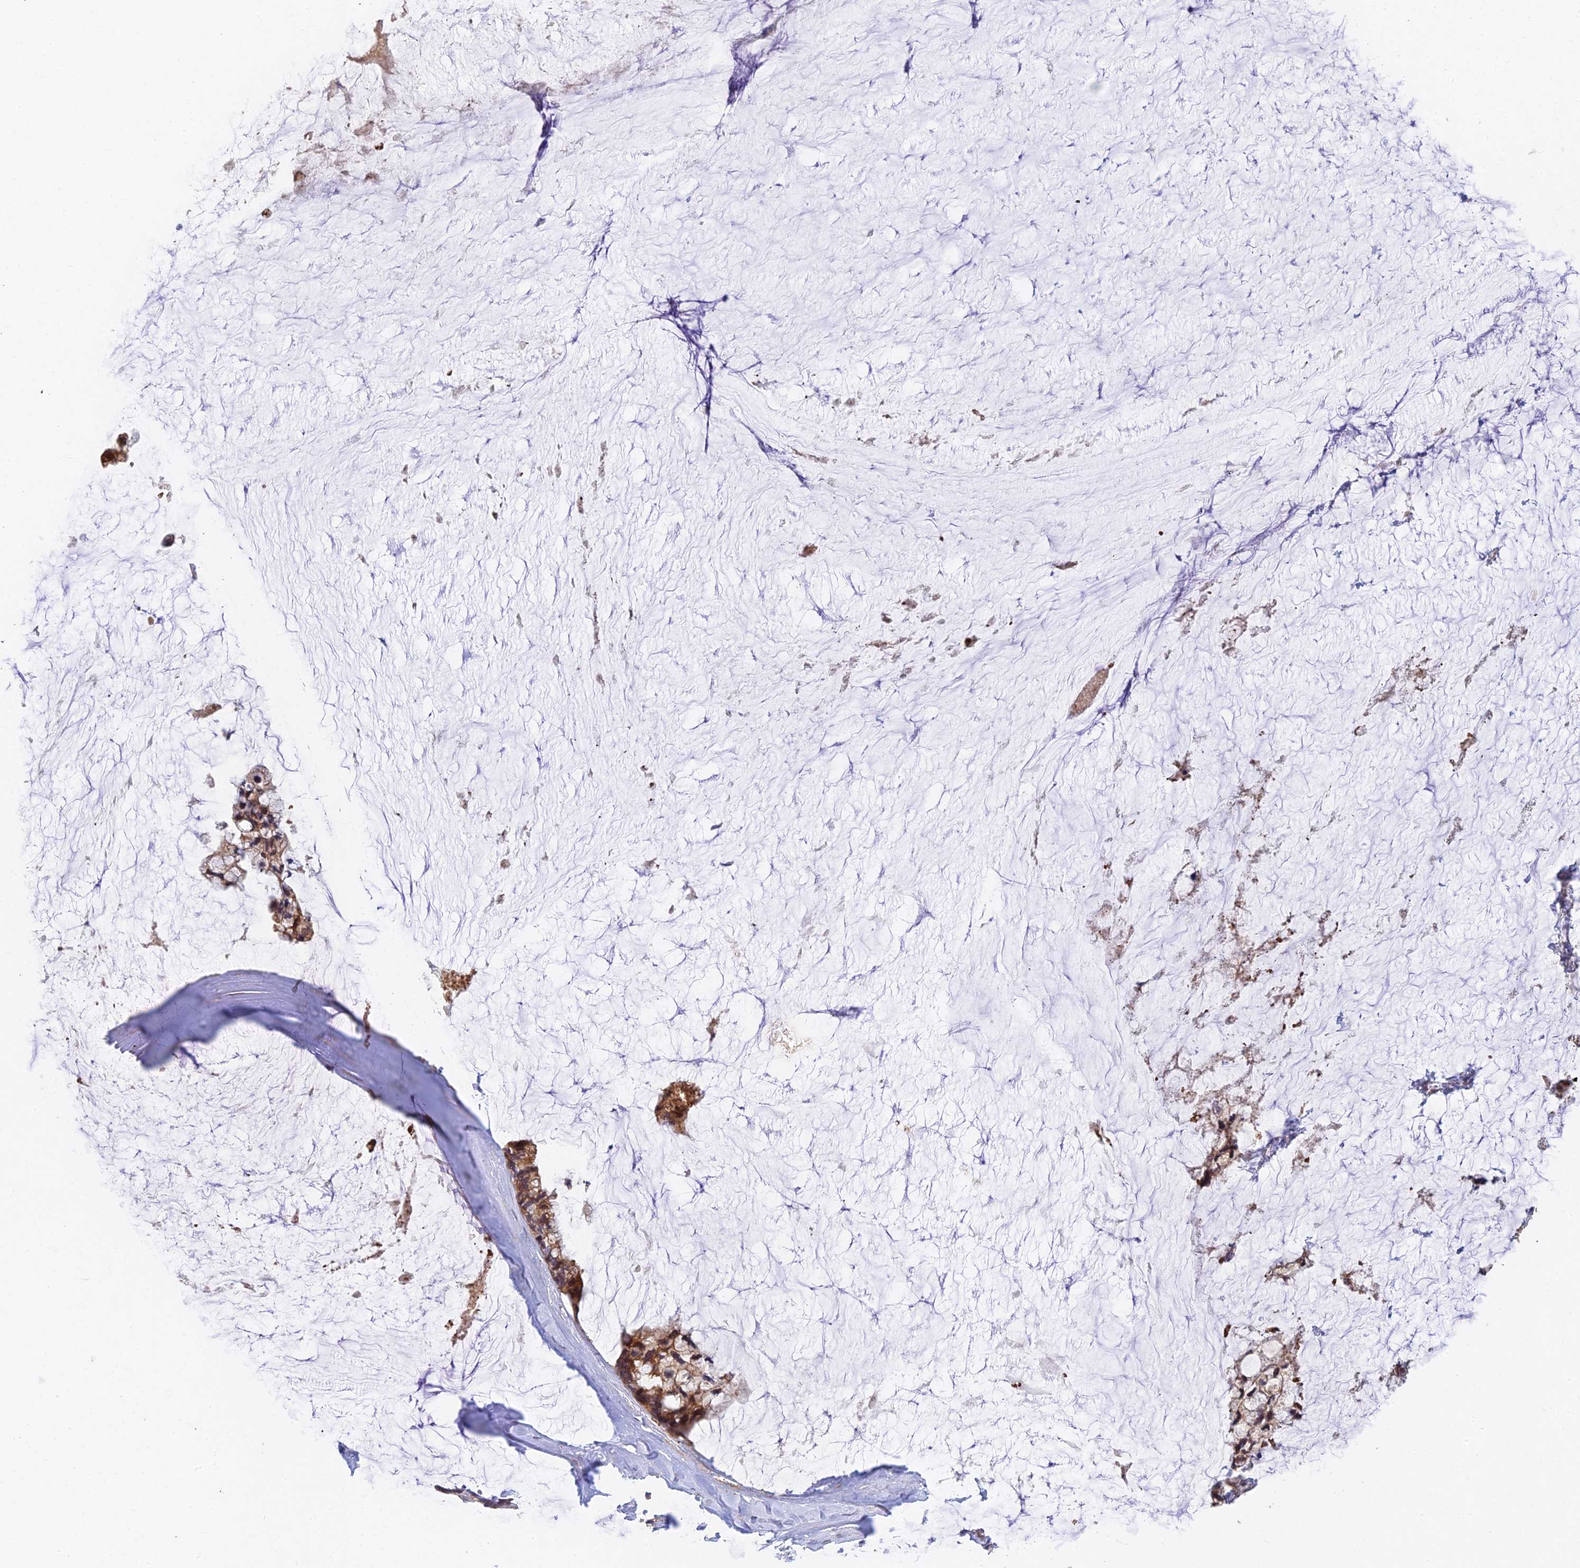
{"staining": {"intensity": "moderate", "quantity": ">75%", "location": "cytoplasmic/membranous"}, "tissue": "ovarian cancer", "cell_type": "Tumor cells", "image_type": "cancer", "snomed": [{"axis": "morphology", "description": "Cystadenocarcinoma, mucinous, NOS"}, {"axis": "topography", "description": "Ovary"}], "caption": "Protein staining reveals moderate cytoplasmic/membranous positivity in approximately >75% of tumor cells in ovarian cancer (mucinous cystadenocarcinoma).", "gene": "NSMCE1", "patient": {"sex": "female", "age": 39}}